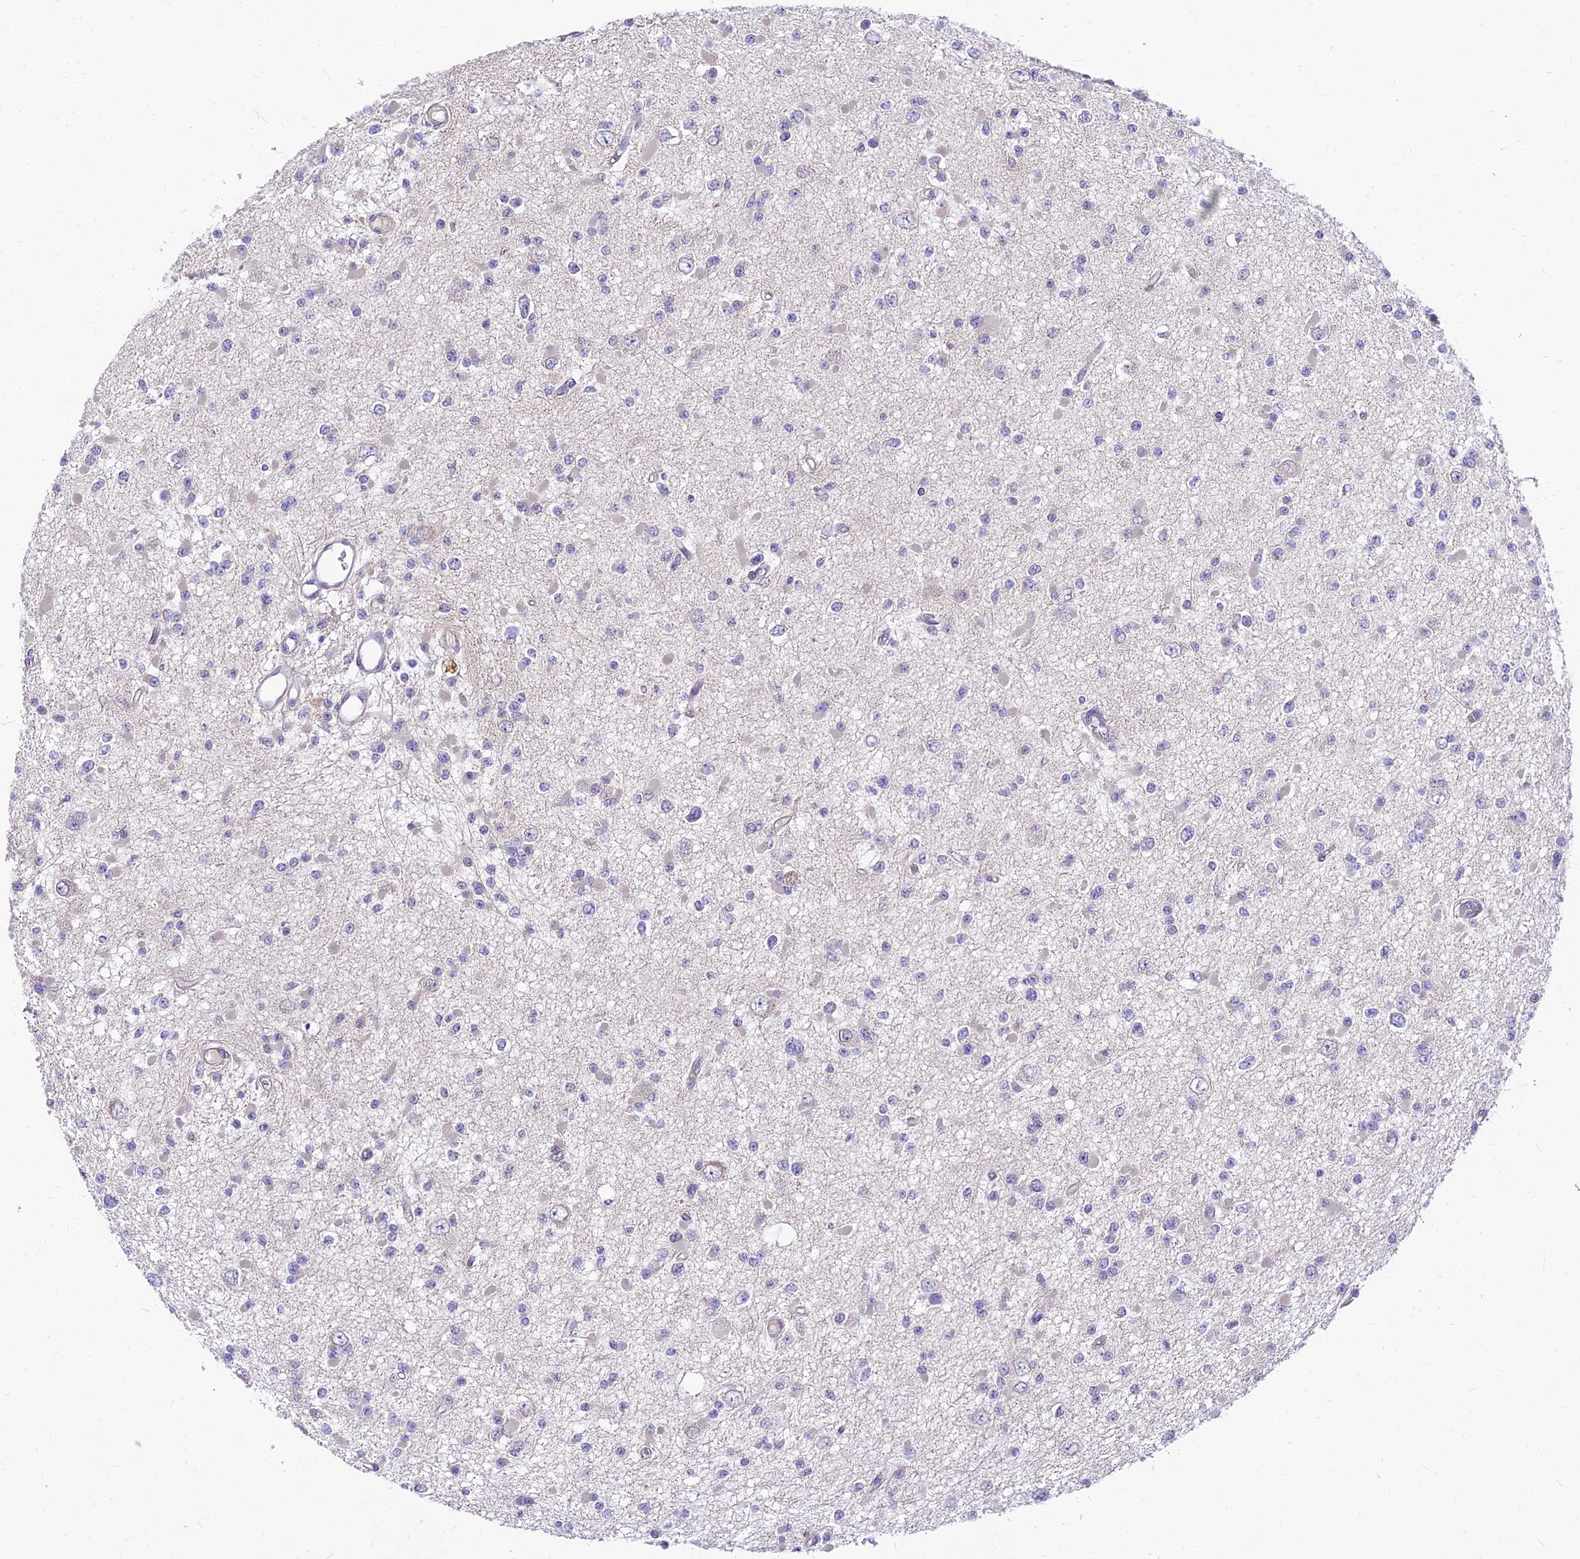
{"staining": {"intensity": "negative", "quantity": "none", "location": "none"}, "tissue": "glioma", "cell_type": "Tumor cells", "image_type": "cancer", "snomed": [{"axis": "morphology", "description": "Glioma, malignant, Low grade"}, {"axis": "topography", "description": "Brain"}], "caption": "Tumor cells are negative for brown protein staining in glioma.", "gene": "C6orf132", "patient": {"sex": "female", "age": 22}}